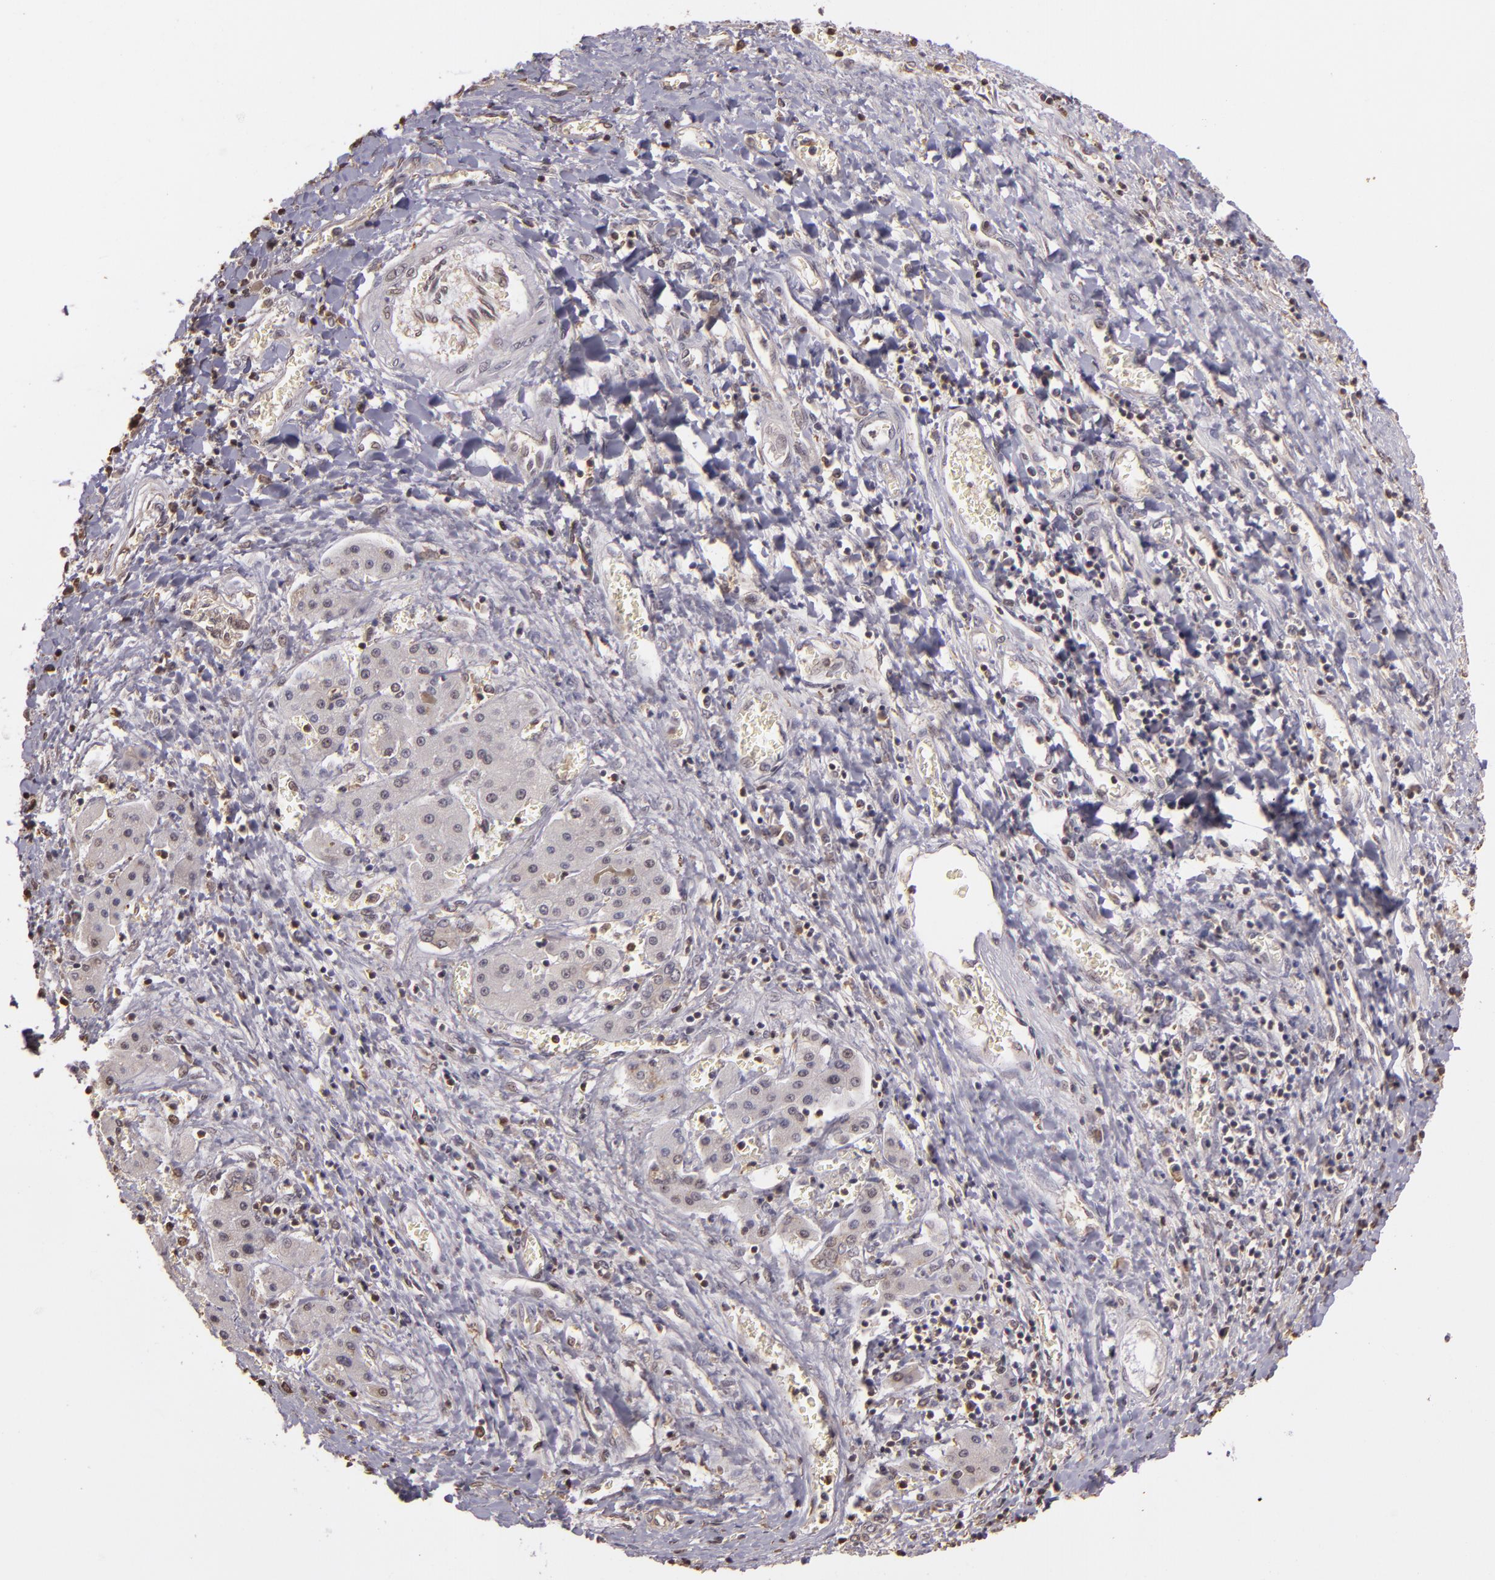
{"staining": {"intensity": "negative", "quantity": "none", "location": "none"}, "tissue": "liver cancer", "cell_type": "Tumor cells", "image_type": "cancer", "snomed": [{"axis": "morphology", "description": "Carcinoma, Hepatocellular, NOS"}, {"axis": "topography", "description": "Liver"}], "caption": "The histopathology image shows no staining of tumor cells in liver hepatocellular carcinoma.", "gene": "ARPC2", "patient": {"sex": "male", "age": 24}}